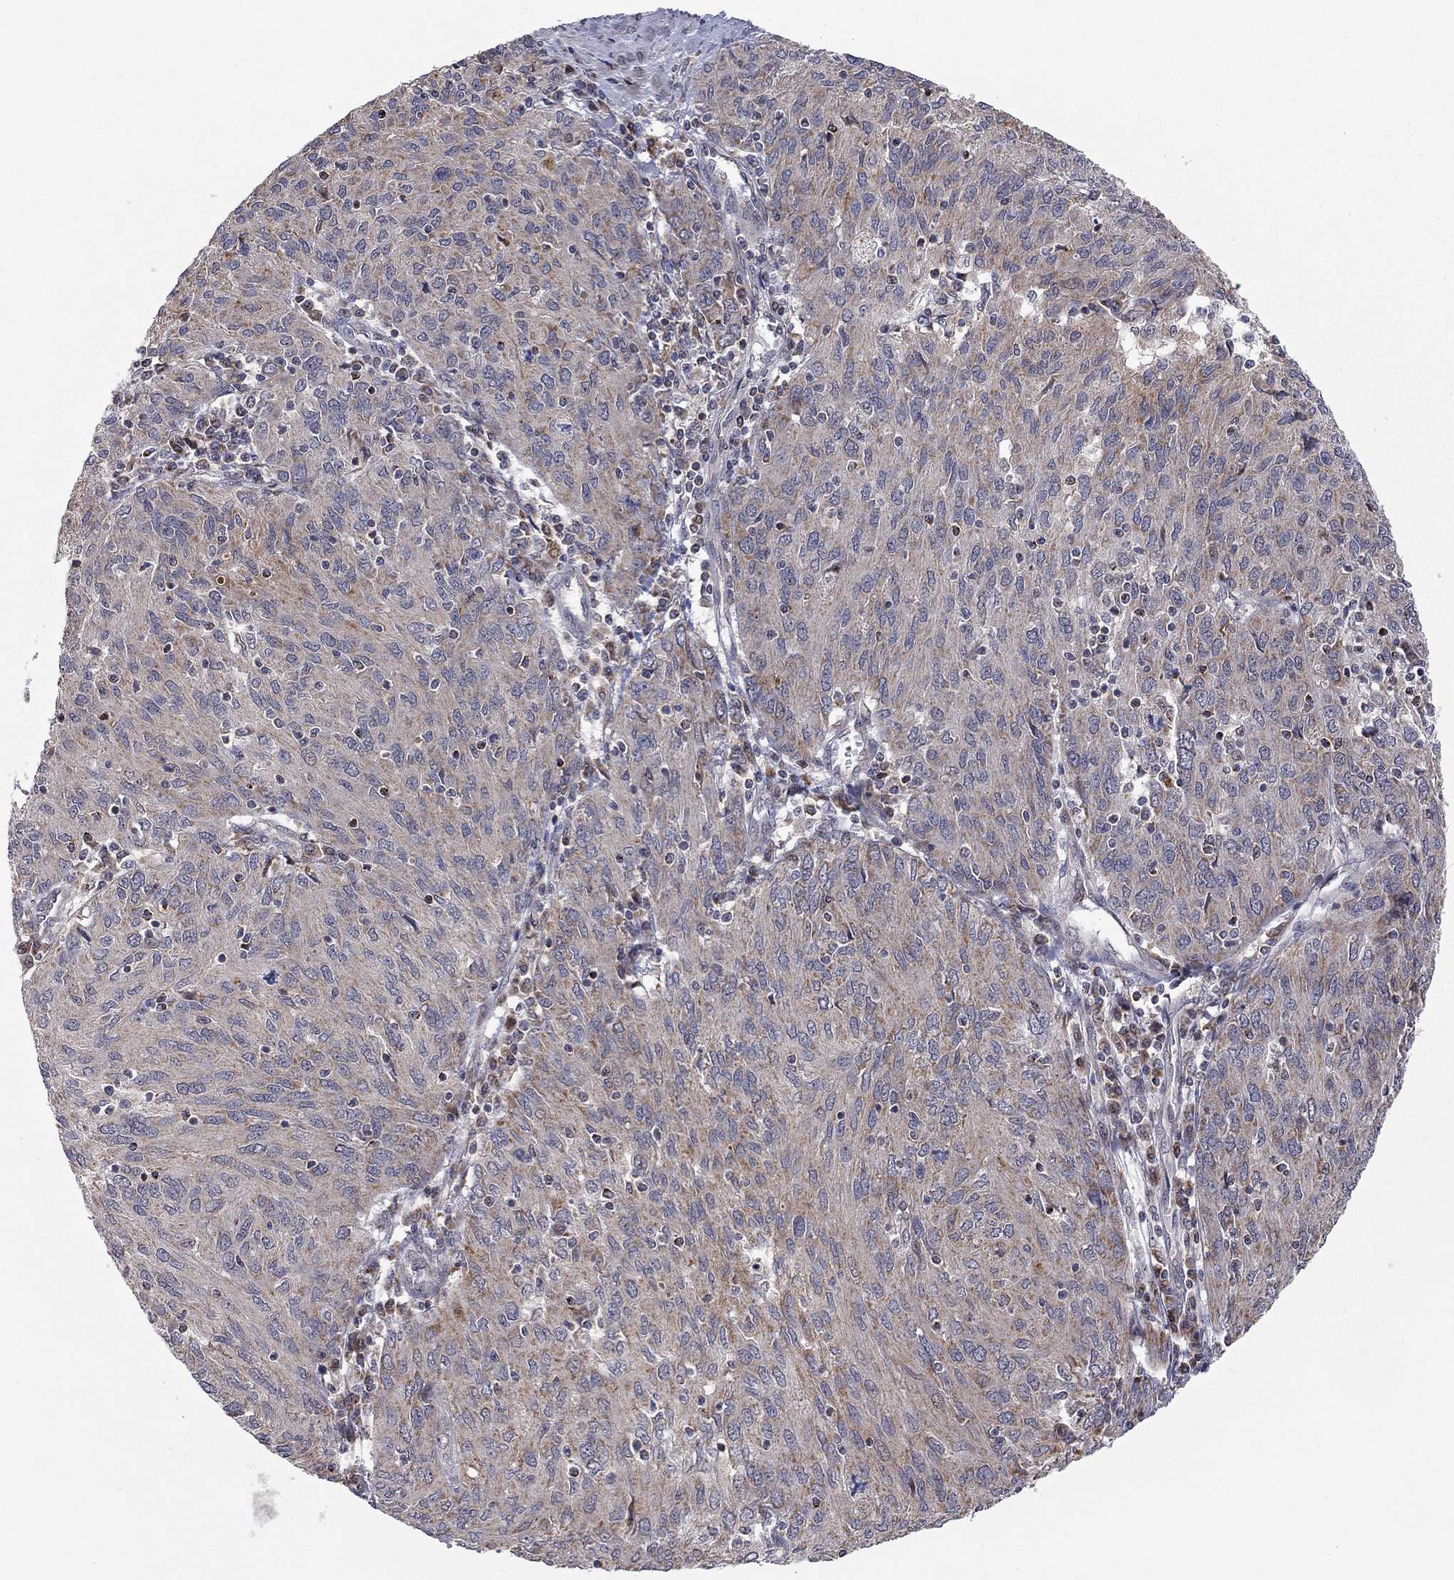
{"staining": {"intensity": "moderate", "quantity": "<25%", "location": "cytoplasmic/membranous"}, "tissue": "ovarian cancer", "cell_type": "Tumor cells", "image_type": "cancer", "snomed": [{"axis": "morphology", "description": "Carcinoma, endometroid"}, {"axis": "topography", "description": "Ovary"}], "caption": "High-magnification brightfield microscopy of ovarian cancer stained with DAB (brown) and counterstained with hematoxylin (blue). tumor cells exhibit moderate cytoplasmic/membranous expression is appreciated in about<25% of cells.", "gene": "IDS", "patient": {"sex": "female", "age": 50}}